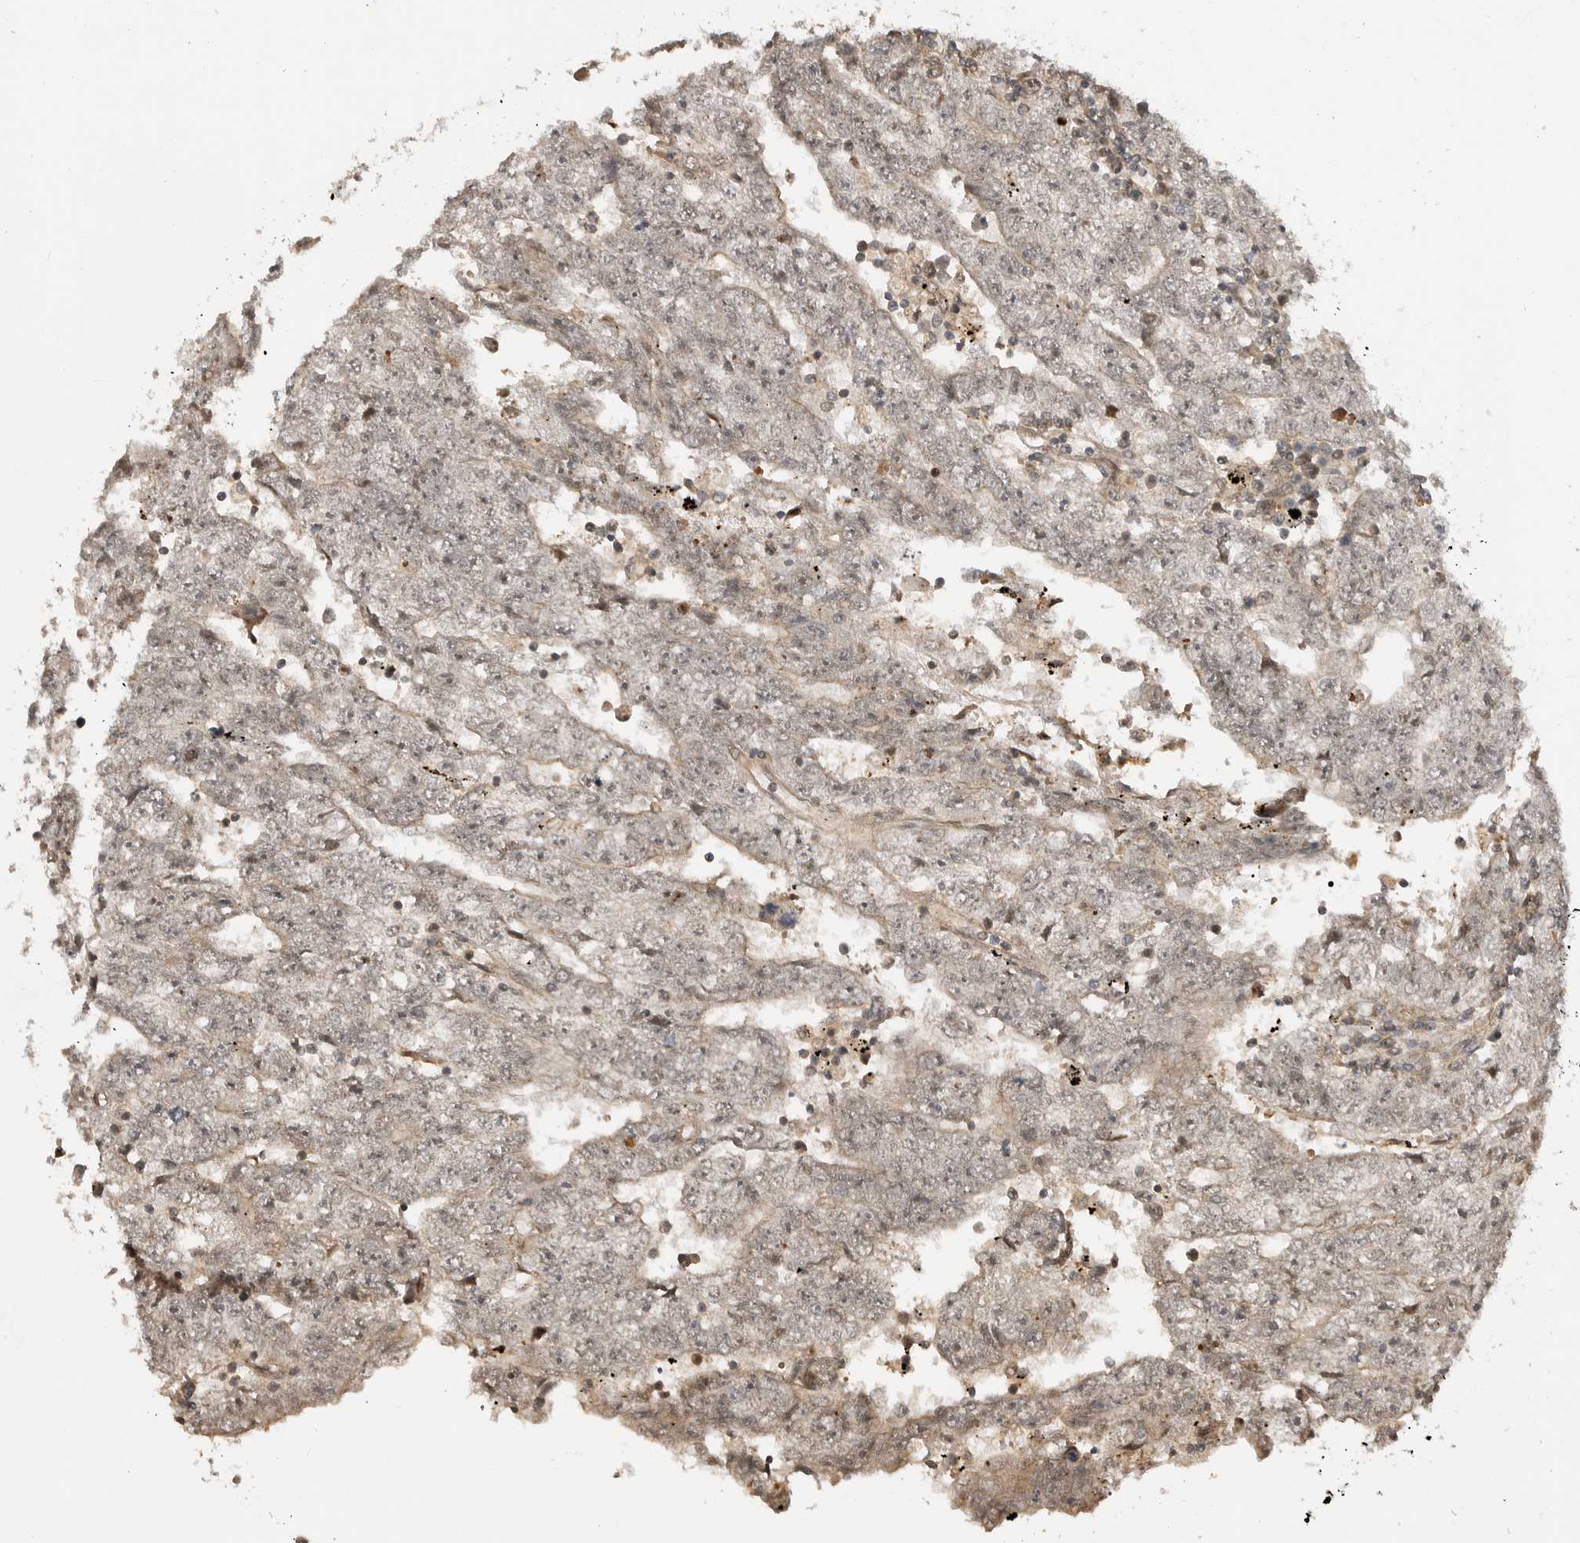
{"staining": {"intensity": "weak", "quantity": "<25%", "location": "cytoplasmic/membranous"}, "tissue": "testis cancer", "cell_type": "Tumor cells", "image_type": "cancer", "snomed": [{"axis": "morphology", "description": "Carcinoma, Embryonal, NOS"}, {"axis": "topography", "description": "Testis"}], "caption": "Immunohistochemistry (IHC) of human testis embryonal carcinoma displays no expression in tumor cells.", "gene": "ADPRS", "patient": {"sex": "male", "age": 25}}